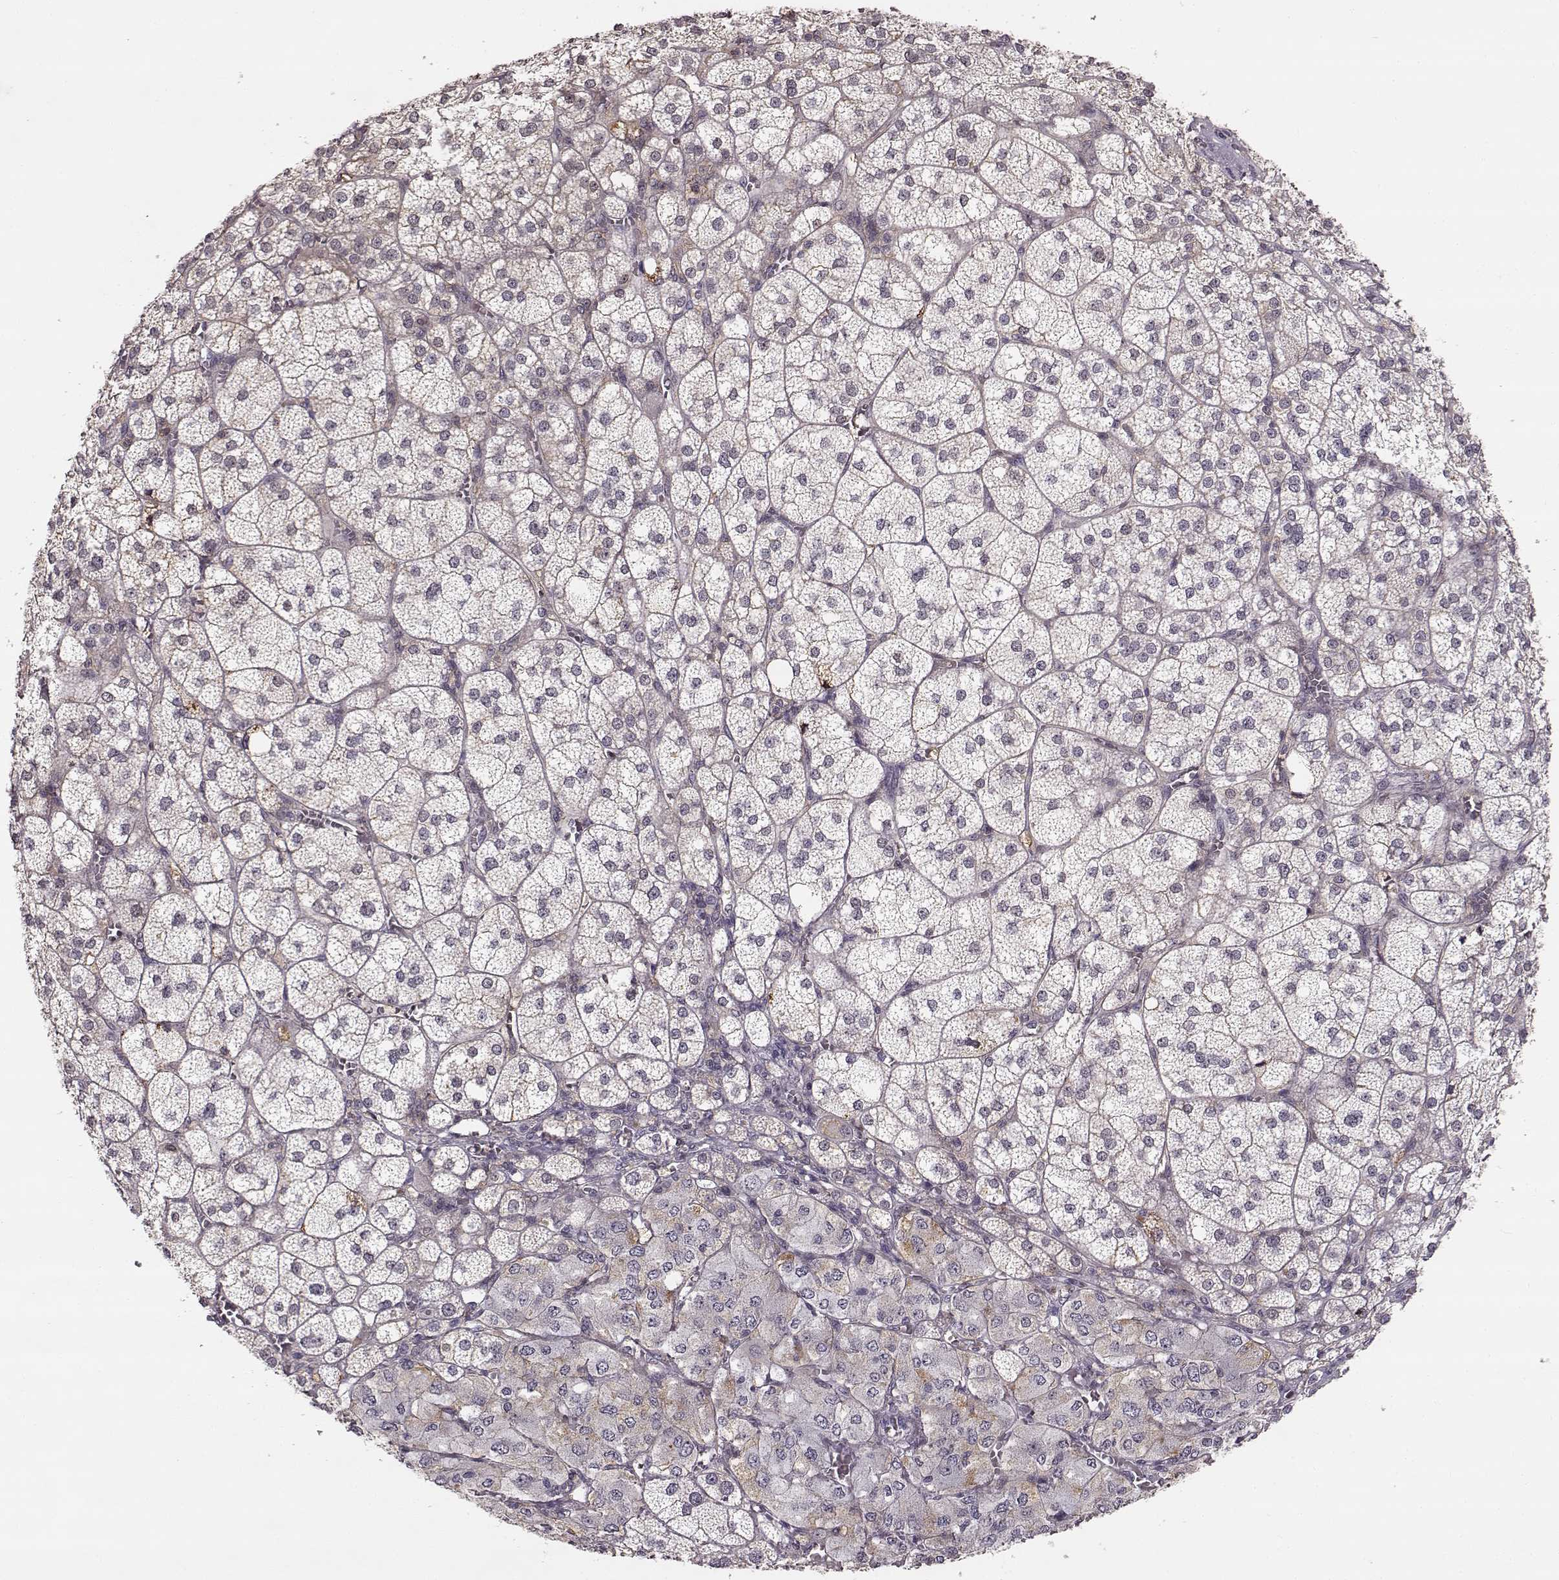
{"staining": {"intensity": "moderate", "quantity": "25%-75%", "location": "cytoplasmic/membranous,nuclear"}, "tissue": "adrenal gland", "cell_type": "Glandular cells", "image_type": "normal", "snomed": [{"axis": "morphology", "description": "Normal tissue, NOS"}, {"axis": "topography", "description": "Adrenal gland"}], "caption": "Protein expression analysis of unremarkable human adrenal gland reveals moderate cytoplasmic/membranous,nuclear staining in approximately 25%-75% of glandular cells. Immunohistochemistry stains the protein in brown and the nuclei are stained blue.", "gene": "MFSD1", "patient": {"sex": "female", "age": 60}}